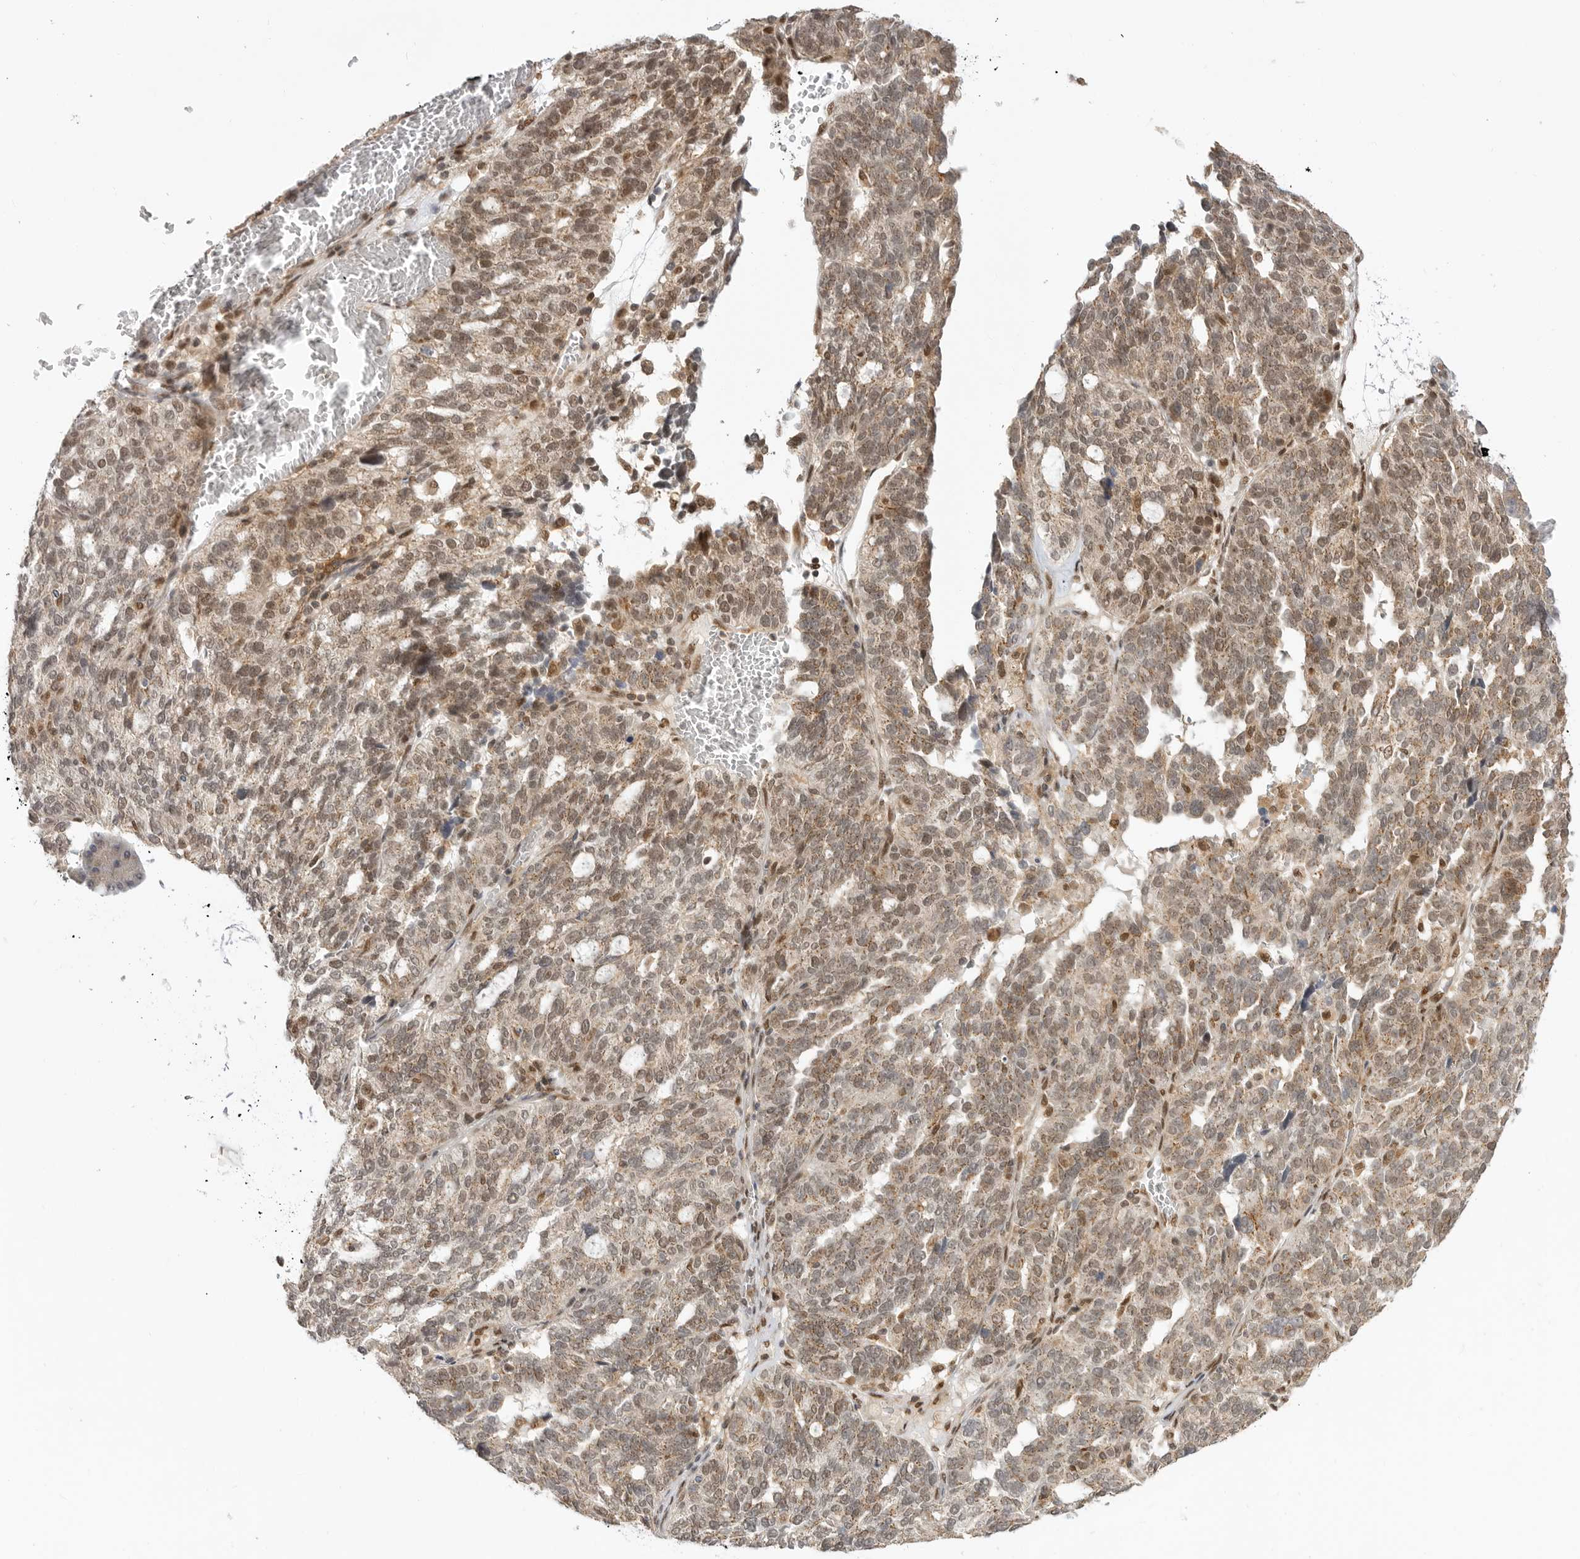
{"staining": {"intensity": "moderate", "quantity": ">75%", "location": "cytoplasmic/membranous"}, "tissue": "ovarian cancer", "cell_type": "Tumor cells", "image_type": "cancer", "snomed": [{"axis": "morphology", "description": "Cystadenocarcinoma, serous, NOS"}, {"axis": "topography", "description": "Ovary"}], "caption": "A photomicrograph of human ovarian cancer (serous cystadenocarcinoma) stained for a protein demonstrates moderate cytoplasmic/membranous brown staining in tumor cells.", "gene": "ALKAL1", "patient": {"sex": "female", "age": 59}}